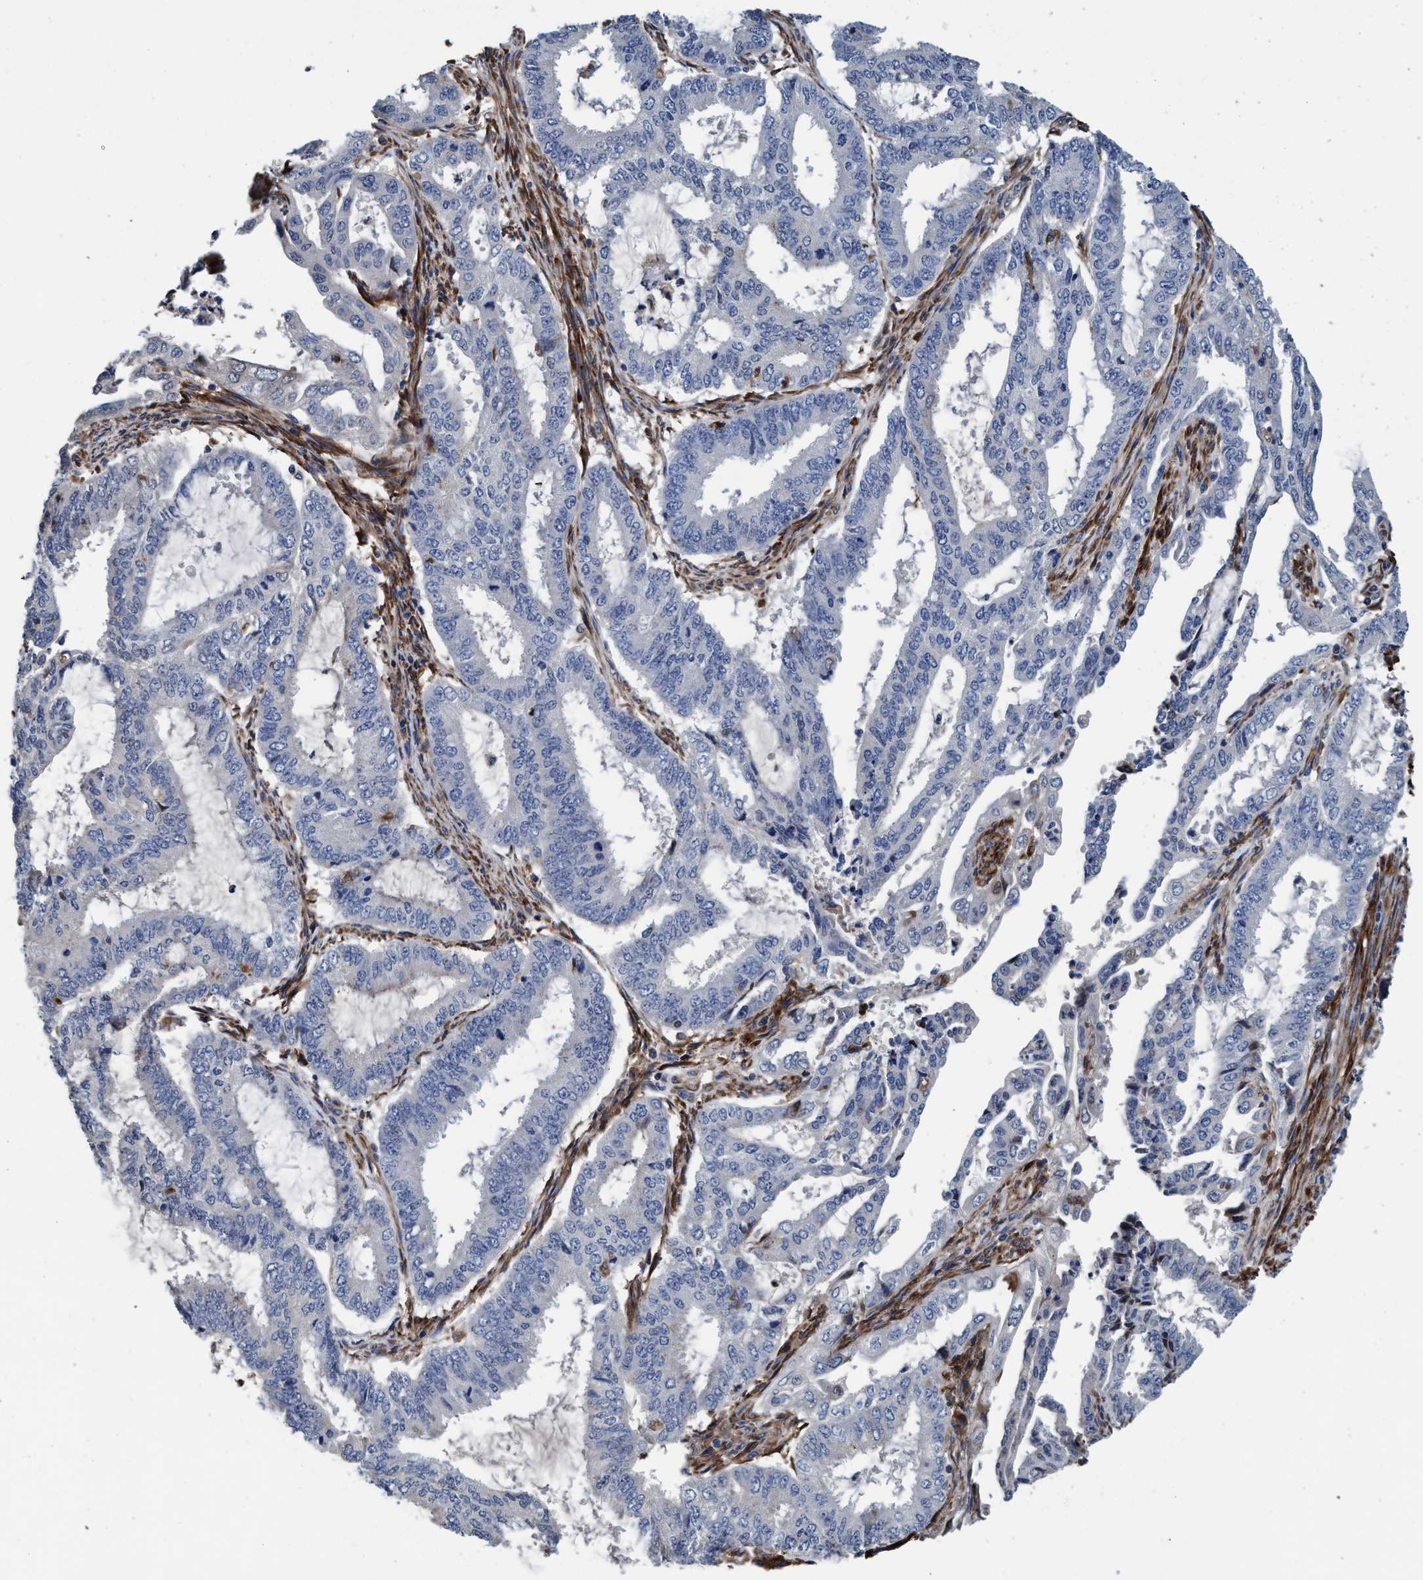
{"staining": {"intensity": "negative", "quantity": "none", "location": "none"}, "tissue": "endometrial cancer", "cell_type": "Tumor cells", "image_type": "cancer", "snomed": [{"axis": "morphology", "description": "Adenocarcinoma, NOS"}, {"axis": "topography", "description": "Endometrium"}], "caption": "The immunohistochemistry micrograph has no significant staining in tumor cells of adenocarcinoma (endometrial) tissue.", "gene": "ENDOG", "patient": {"sex": "female", "age": 51}}